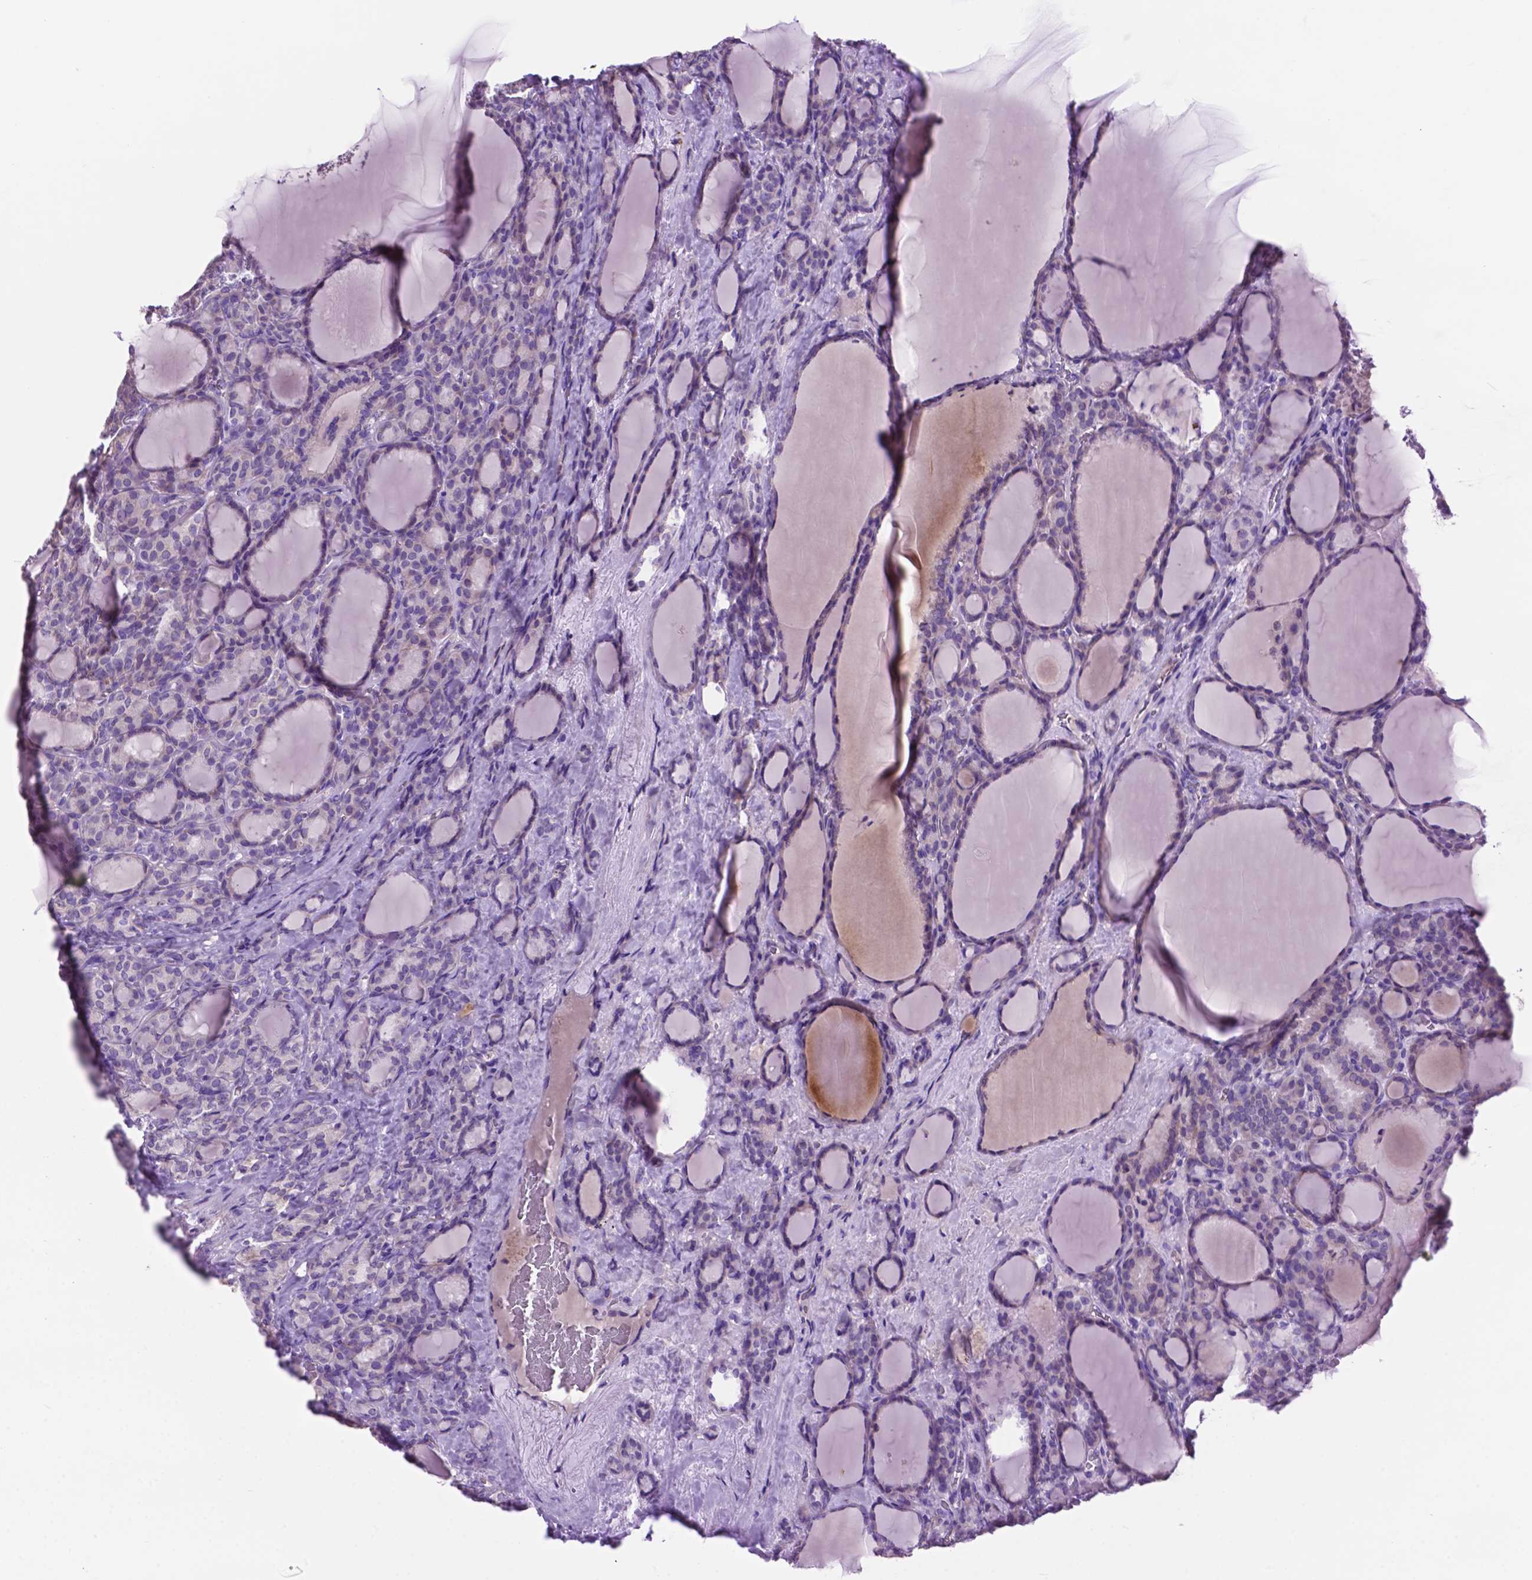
{"staining": {"intensity": "negative", "quantity": "none", "location": "none"}, "tissue": "thyroid cancer", "cell_type": "Tumor cells", "image_type": "cancer", "snomed": [{"axis": "morphology", "description": "Normal tissue, NOS"}, {"axis": "morphology", "description": "Follicular adenoma carcinoma, NOS"}, {"axis": "topography", "description": "Thyroid gland"}], "caption": "High magnification brightfield microscopy of follicular adenoma carcinoma (thyroid) stained with DAB (3,3'-diaminobenzidine) (brown) and counterstained with hematoxylin (blue): tumor cells show no significant staining. (Immunohistochemistry (ihc), brightfield microscopy, high magnification).", "gene": "PHYHIP", "patient": {"sex": "female", "age": 31}}